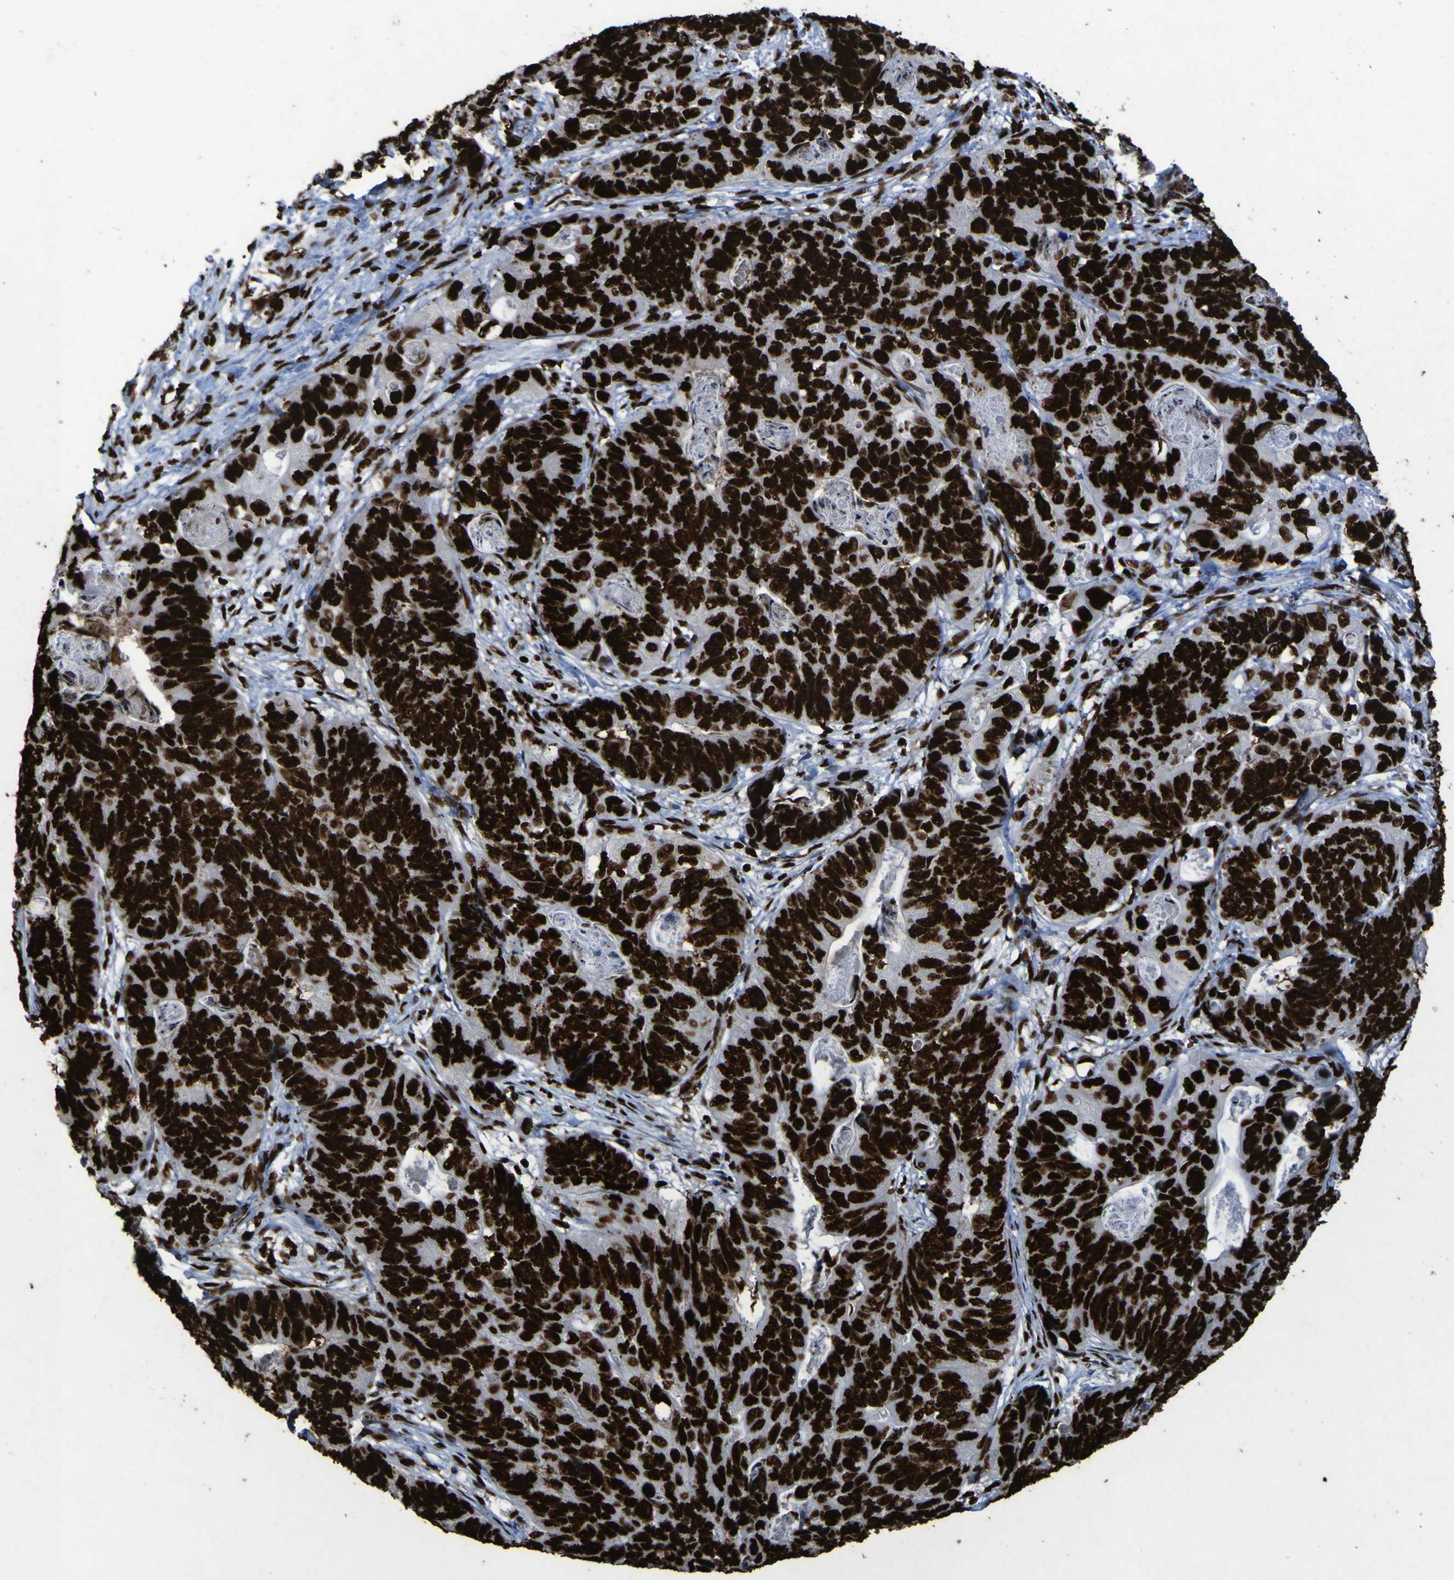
{"staining": {"intensity": "strong", "quantity": ">75%", "location": "nuclear"}, "tissue": "stomach cancer", "cell_type": "Tumor cells", "image_type": "cancer", "snomed": [{"axis": "morphology", "description": "Adenocarcinoma, NOS"}, {"axis": "topography", "description": "Stomach"}], "caption": "Human adenocarcinoma (stomach) stained for a protein (brown) exhibits strong nuclear positive expression in approximately >75% of tumor cells.", "gene": "NPM1", "patient": {"sex": "female", "age": 89}}